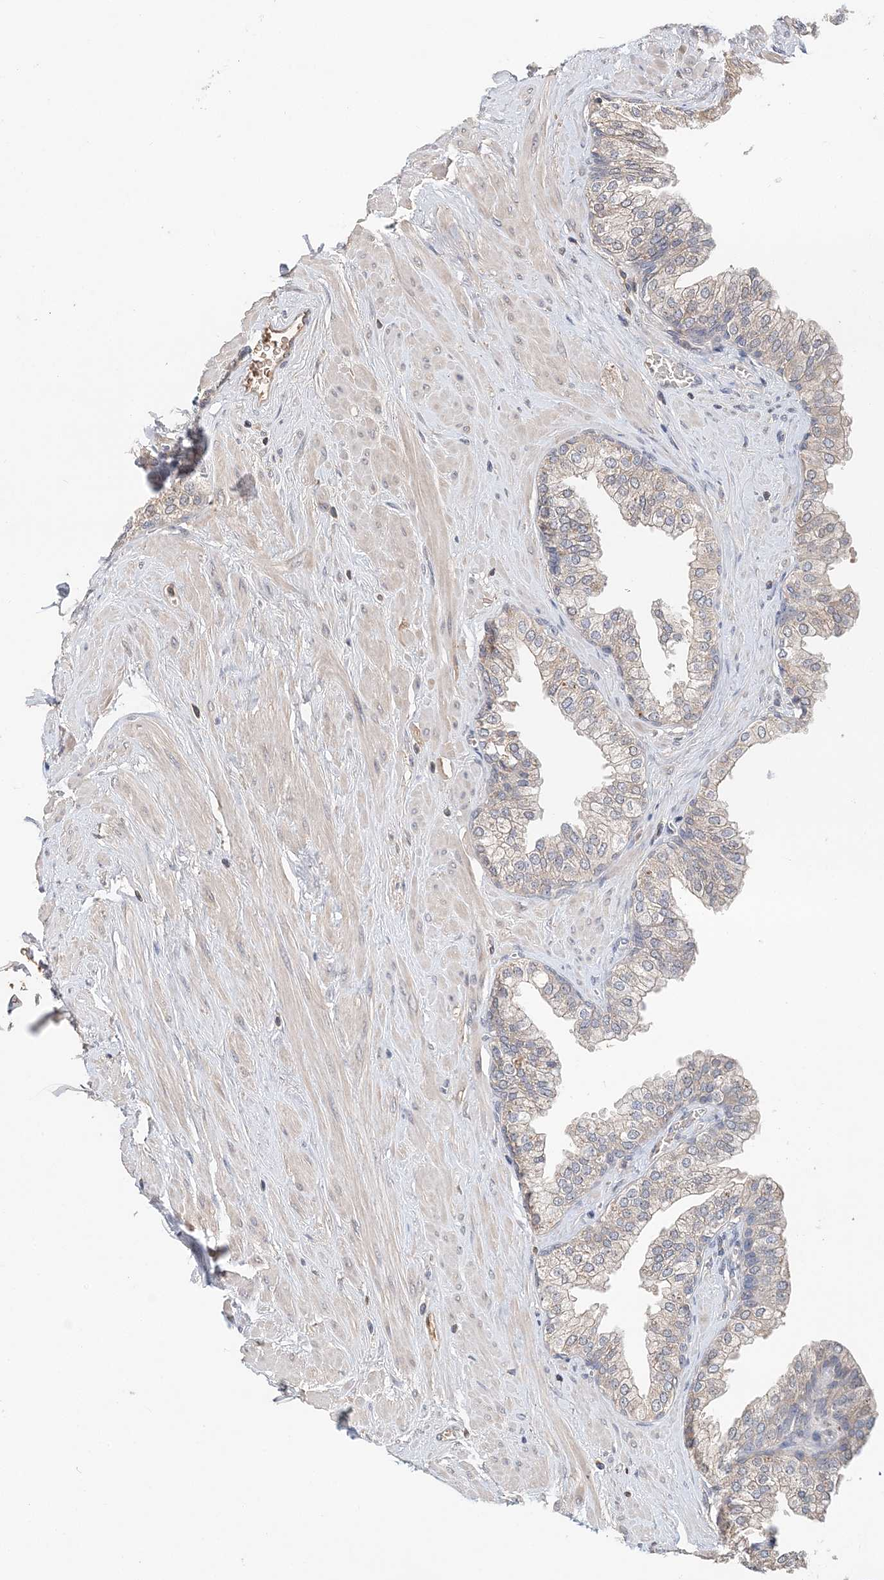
{"staining": {"intensity": "negative", "quantity": "none", "location": "none"}, "tissue": "prostate", "cell_type": "Glandular cells", "image_type": "normal", "snomed": [{"axis": "morphology", "description": "Normal tissue, NOS"}, {"axis": "morphology", "description": "Urothelial carcinoma, Low grade"}, {"axis": "topography", "description": "Urinary bladder"}, {"axis": "topography", "description": "Prostate"}], "caption": "Glandular cells show no significant positivity in benign prostate. Brightfield microscopy of immunohistochemistry (IHC) stained with DAB (3,3'-diaminobenzidine) (brown) and hematoxylin (blue), captured at high magnification.", "gene": "SYCP3", "patient": {"sex": "male", "age": 60}}